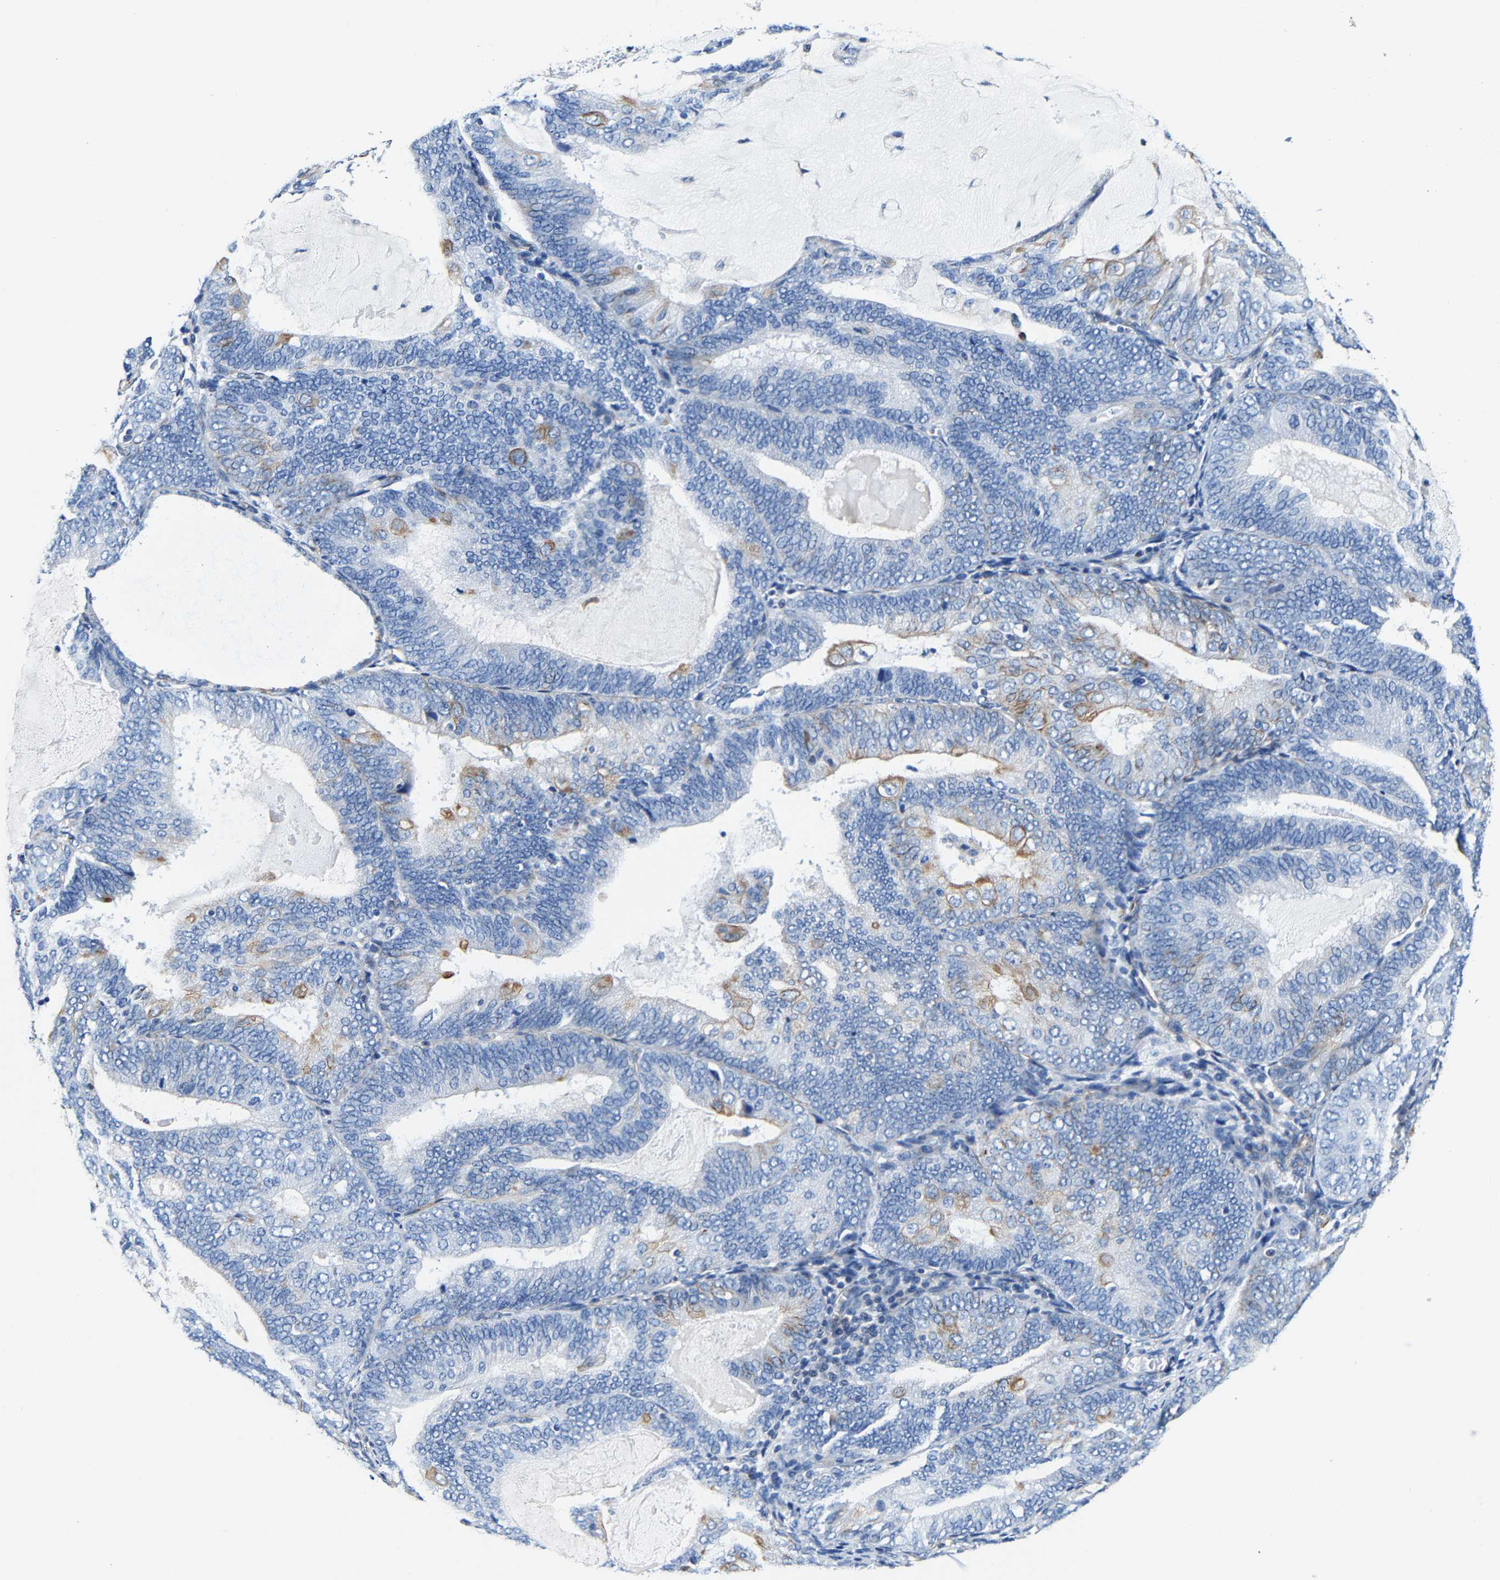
{"staining": {"intensity": "moderate", "quantity": "<25%", "location": "cytoplasmic/membranous"}, "tissue": "endometrial cancer", "cell_type": "Tumor cells", "image_type": "cancer", "snomed": [{"axis": "morphology", "description": "Adenocarcinoma, NOS"}, {"axis": "topography", "description": "Endometrium"}], "caption": "Immunohistochemistry of endometrial cancer (adenocarcinoma) shows low levels of moderate cytoplasmic/membranous expression in approximately <25% of tumor cells.", "gene": "MMEL1", "patient": {"sex": "female", "age": 81}}